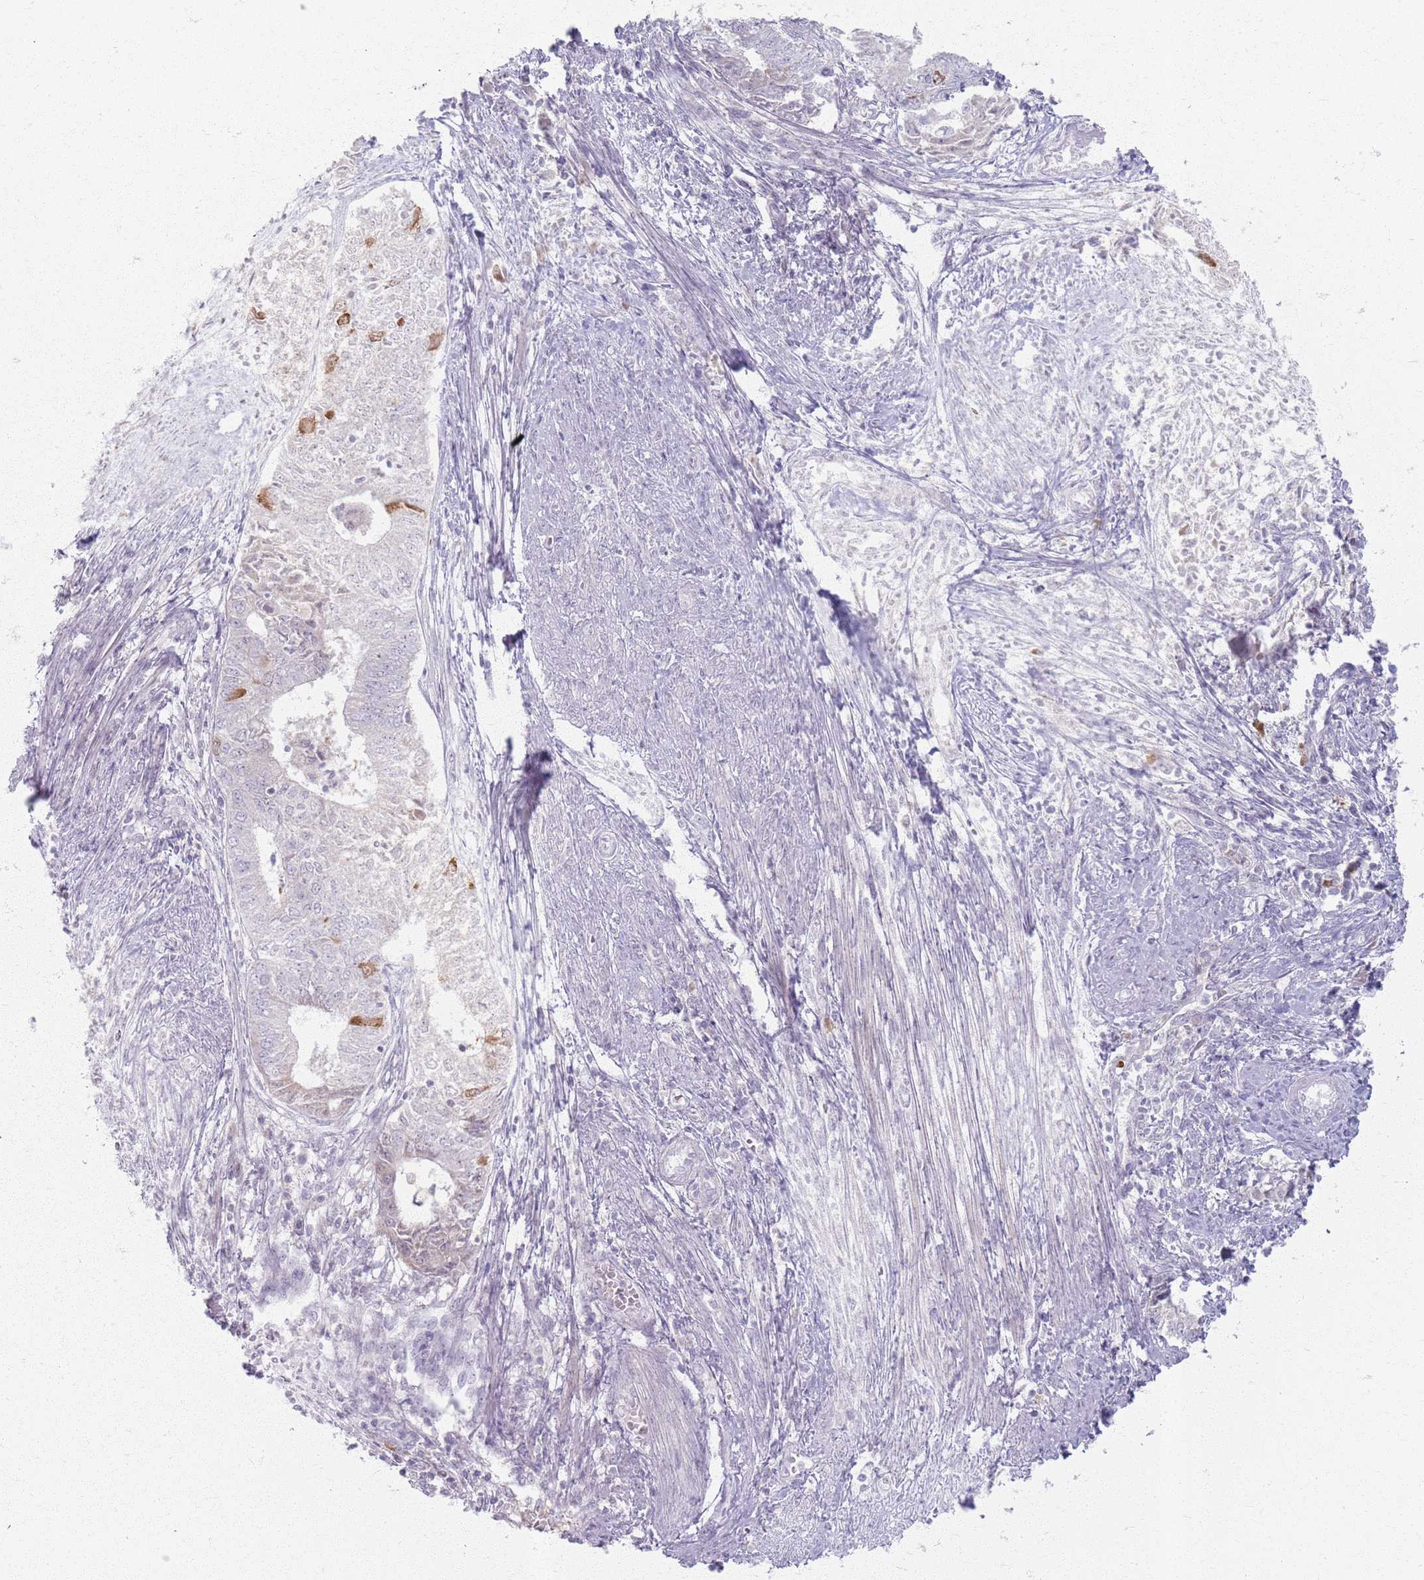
{"staining": {"intensity": "moderate", "quantity": "<25%", "location": "cytoplasmic/membranous,nuclear"}, "tissue": "endometrial cancer", "cell_type": "Tumor cells", "image_type": "cancer", "snomed": [{"axis": "morphology", "description": "Adenocarcinoma, NOS"}, {"axis": "topography", "description": "Endometrium"}], "caption": "A micrograph showing moderate cytoplasmic/membranous and nuclear expression in approximately <25% of tumor cells in endometrial cancer, as visualized by brown immunohistochemical staining.", "gene": "CRIPT", "patient": {"sex": "female", "age": 62}}